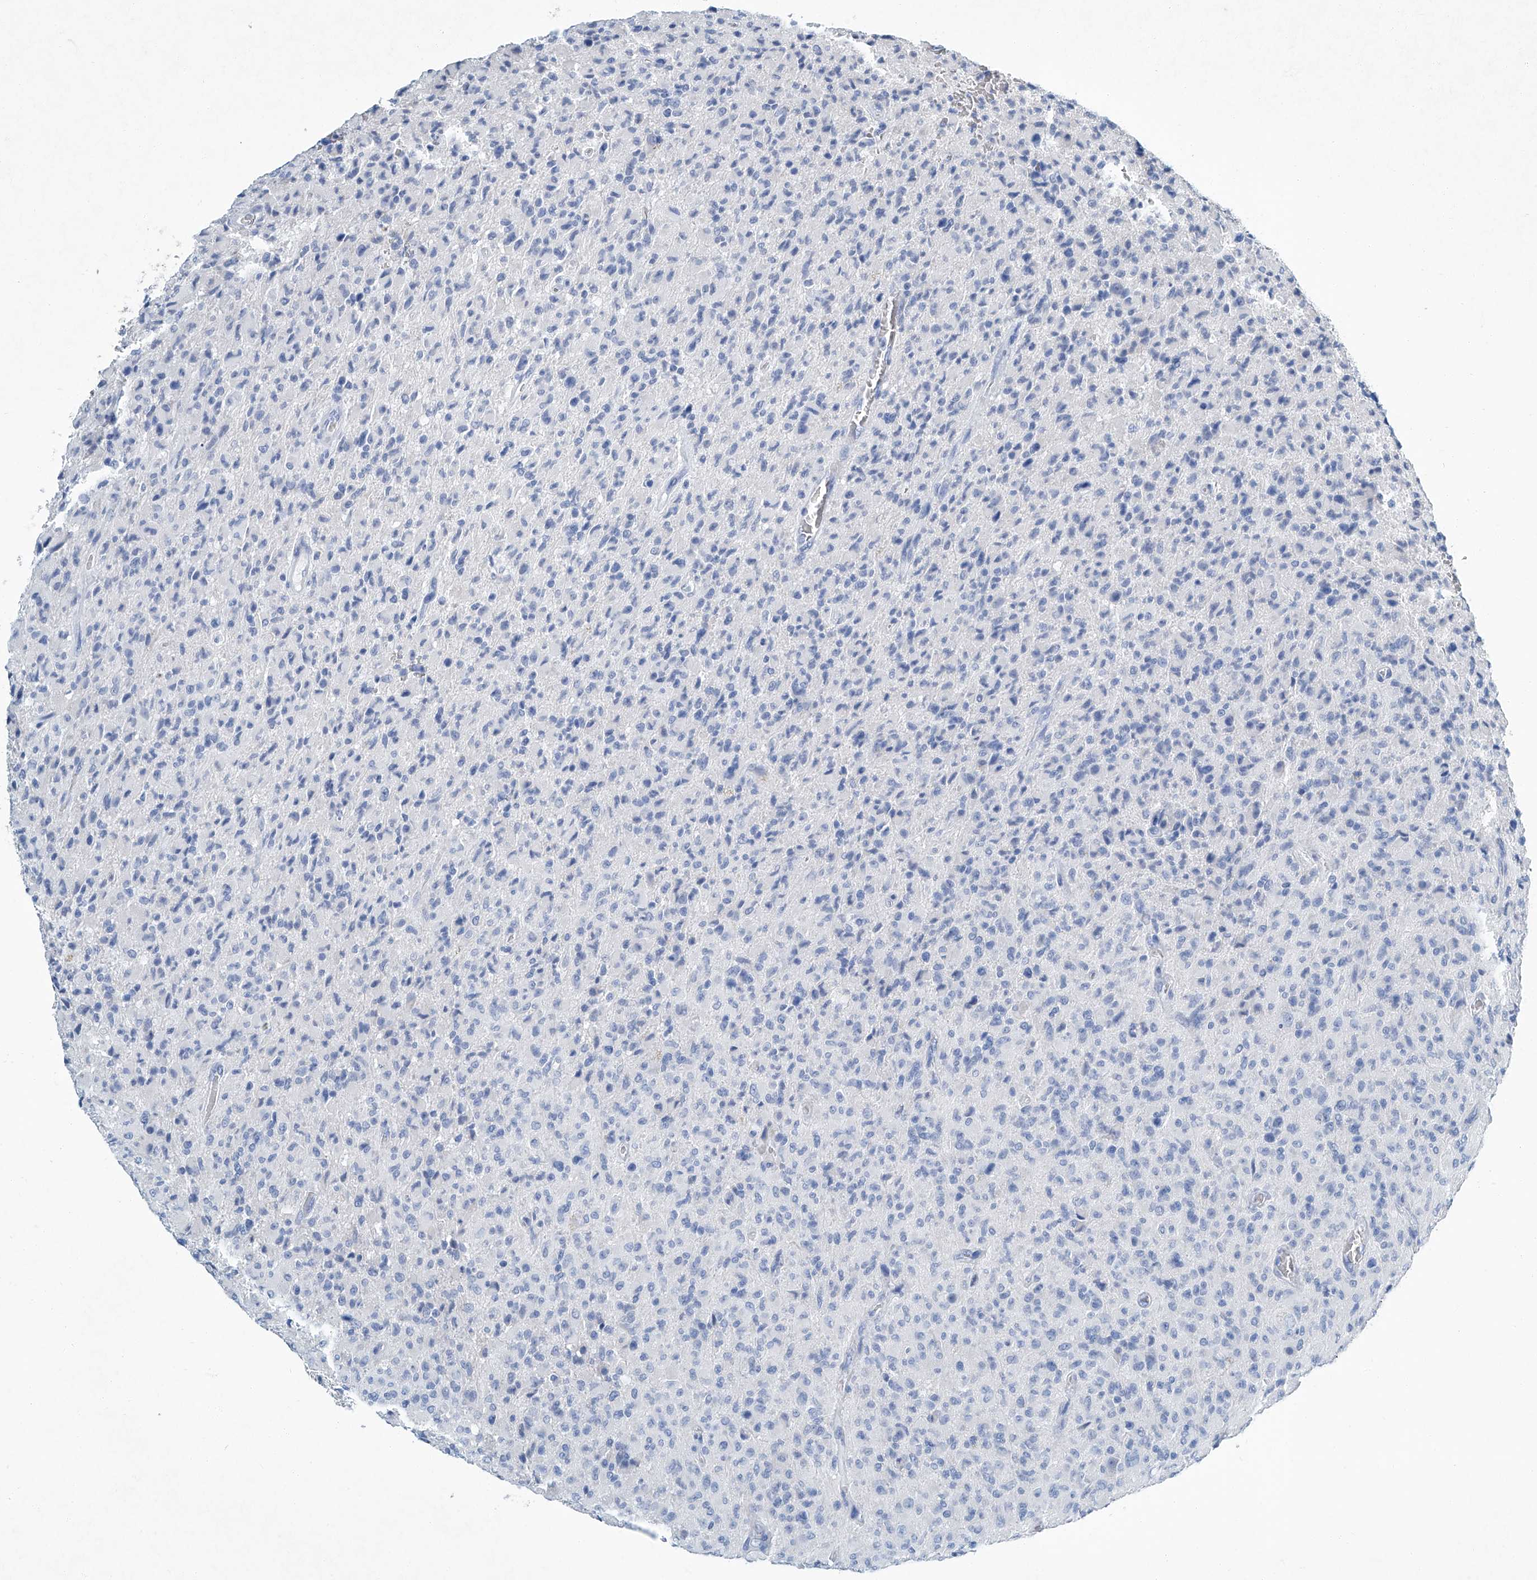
{"staining": {"intensity": "negative", "quantity": "none", "location": "none"}, "tissue": "glioma", "cell_type": "Tumor cells", "image_type": "cancer", "snomed": [{"axis": "morphology", "description": "Glioma, malignant, High grade"}, {"axis": "topography", "description": "Brain"}], "caption": "High power microscopy photomicrograph of an IHC photomicrograph of glioma, revealing no significant positivity in tumor cells.", "gene": "CYP2A7", "patient": {"sex": "female", "age": 57}}